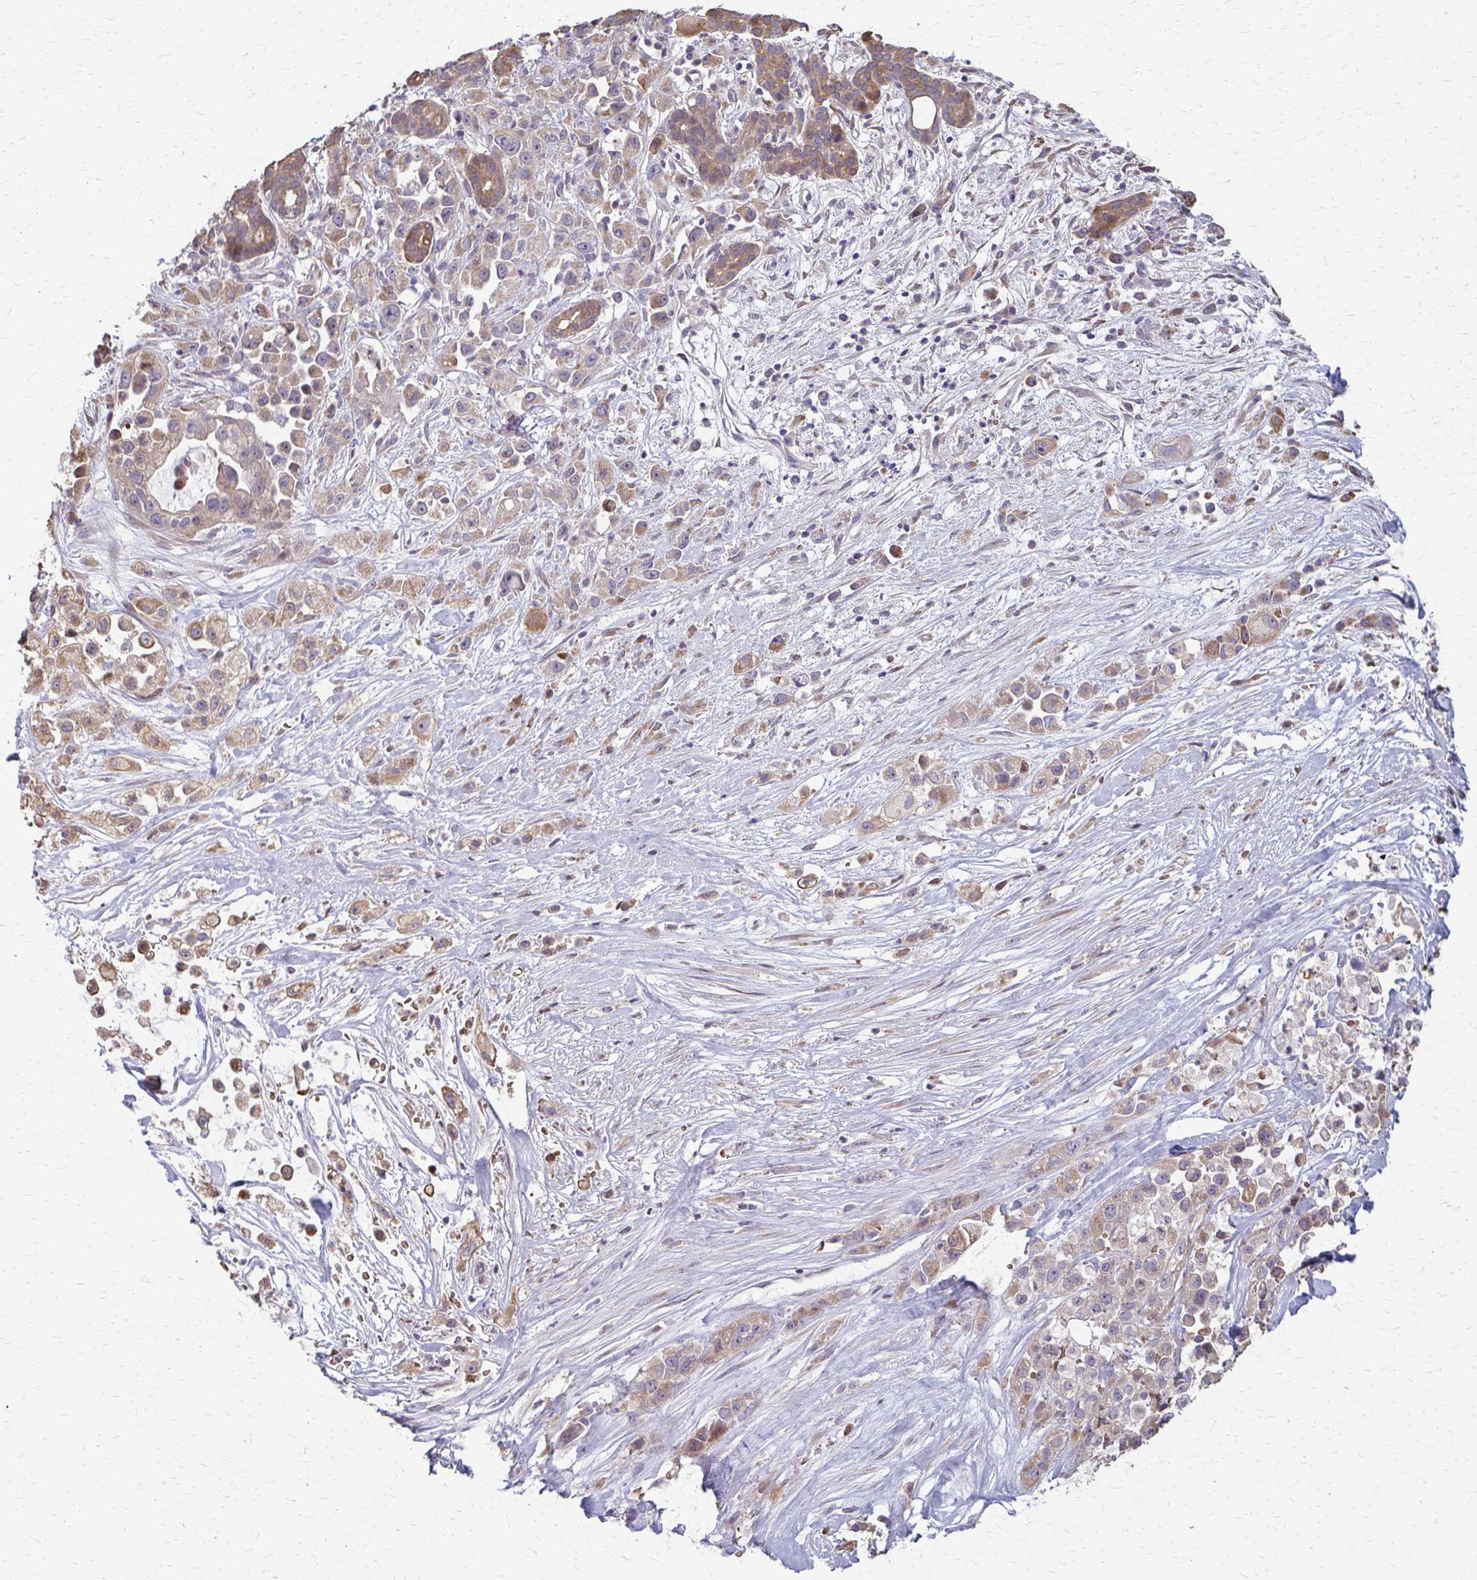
{"staining": {"intensity": "weak", "quantity": ">75%", "location": "cytoplasmic/membranous"}, "tissue": "pancreatic cancer", "cell_type": "Tumor cells", "image_type": "cancer", "snomed": [{"axis": "morphology", "description": "Adenocarcinoma, NOS"}, {"axis": "topography", "description": "Pancreas"}], "caption": "A histopathology image of human pancreatic adenocarcinoma stained for a protein demonstrates weak cytoplasmic/membranous brown staining in tumor cells.", "gene": "ZNF34", "patient": {"sex": "male", "age": 44}}